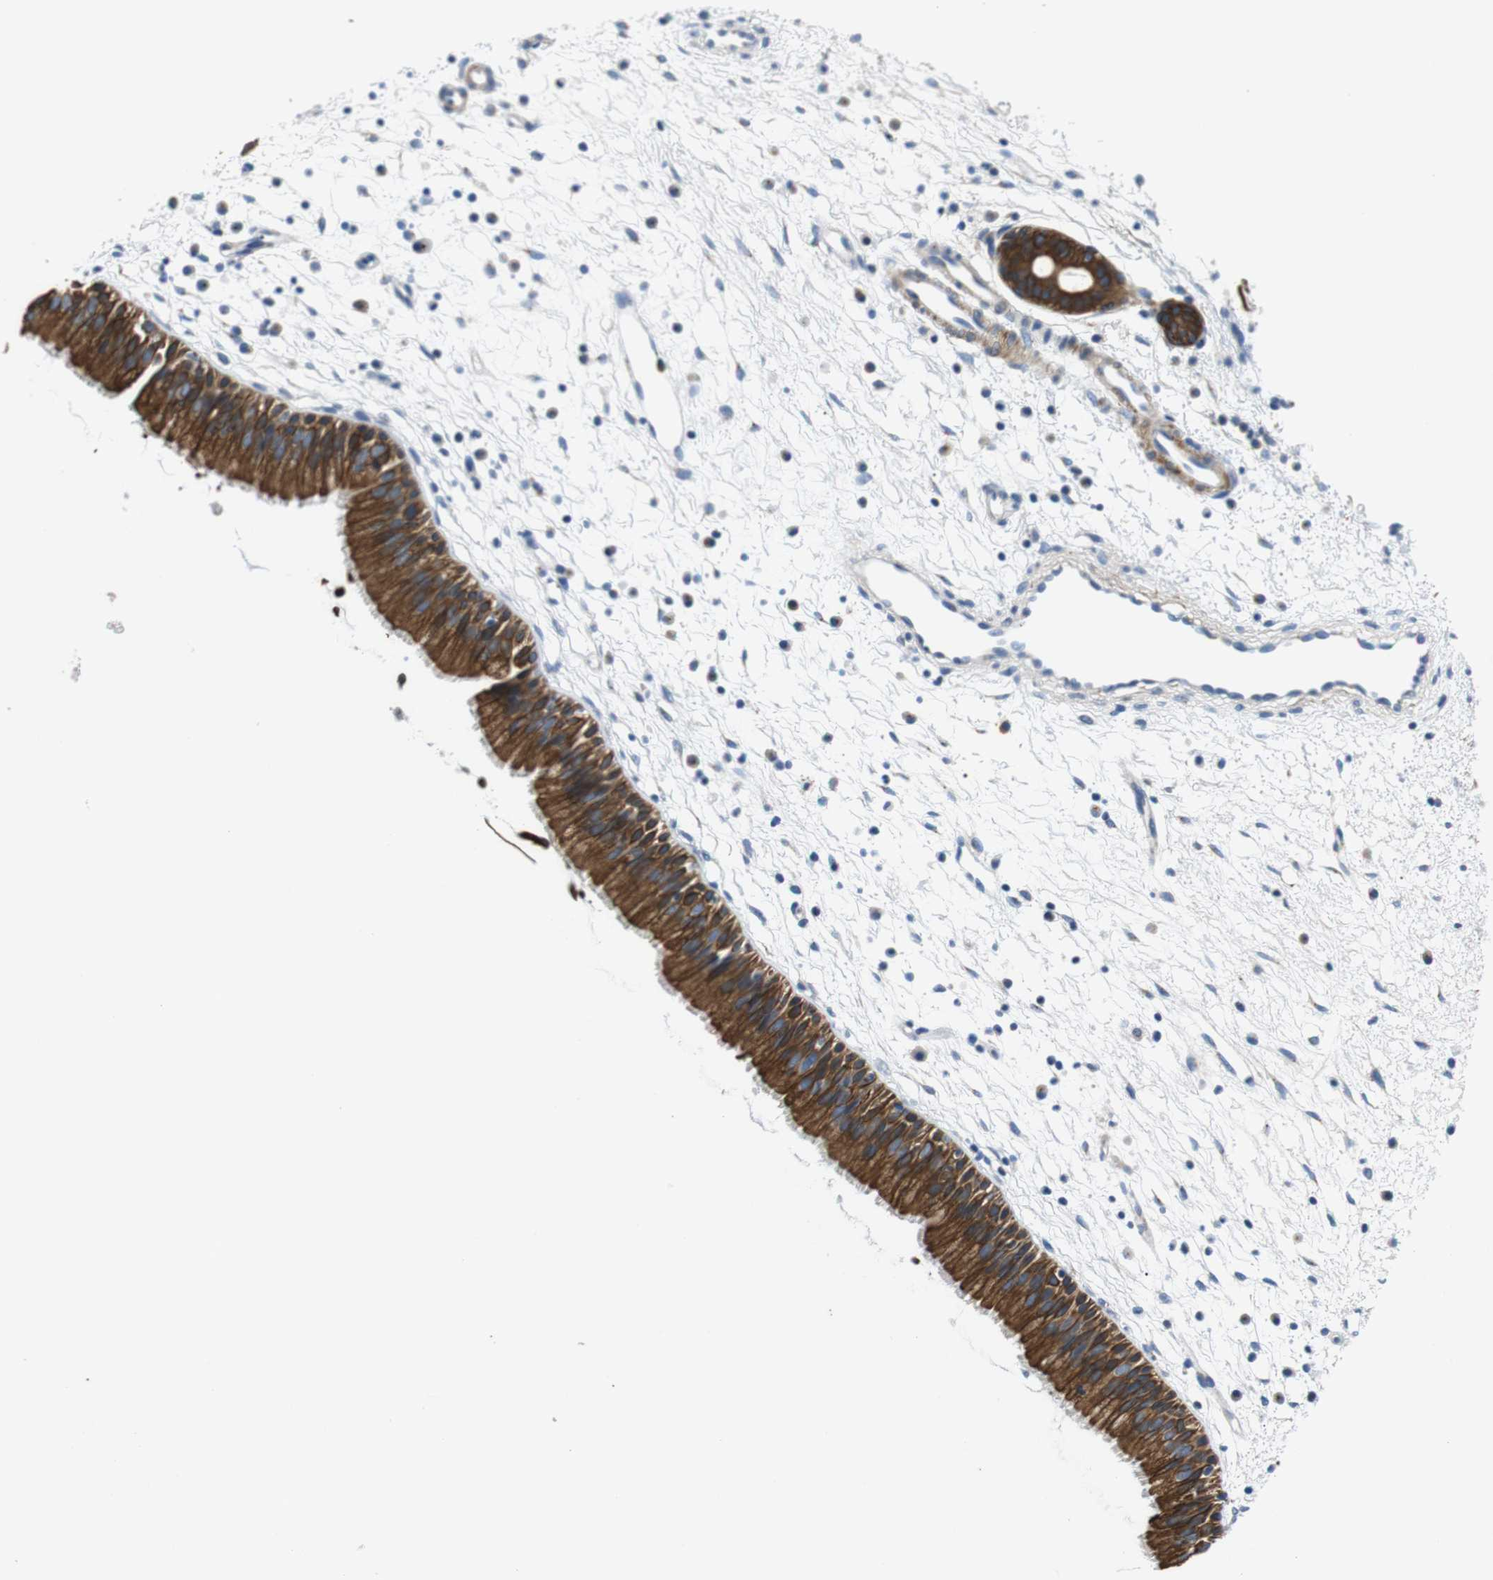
{"staining": {"intensity": "strong", "quantity": ">75%", "location": "cytoplasmic/membranous"}, "tissue": "nasopharynx", "cell_type": "Respiratory epithelial cells", "image_type": "normal", "snomed": [{"axis": "morphology", "description": "Normal tissue, NOS"}, {"axis": "topography", "description": "Nasopharynx"}], "caption": "Immunohistochemical staining of unremarkable nasopharynx reveals >75% levels of strong cytoplasmic/membranous protein positivity in approximately >75% of respiratory epithelial cells. The staining is performed using DAB (3,3'-diaminobenzidine) brown chromogen to label protein expression. The nuclei are counter-stained blue using hematoxylin.", "gene": "UNC5CL", "patient": {"sex": "male", "age": 21}}